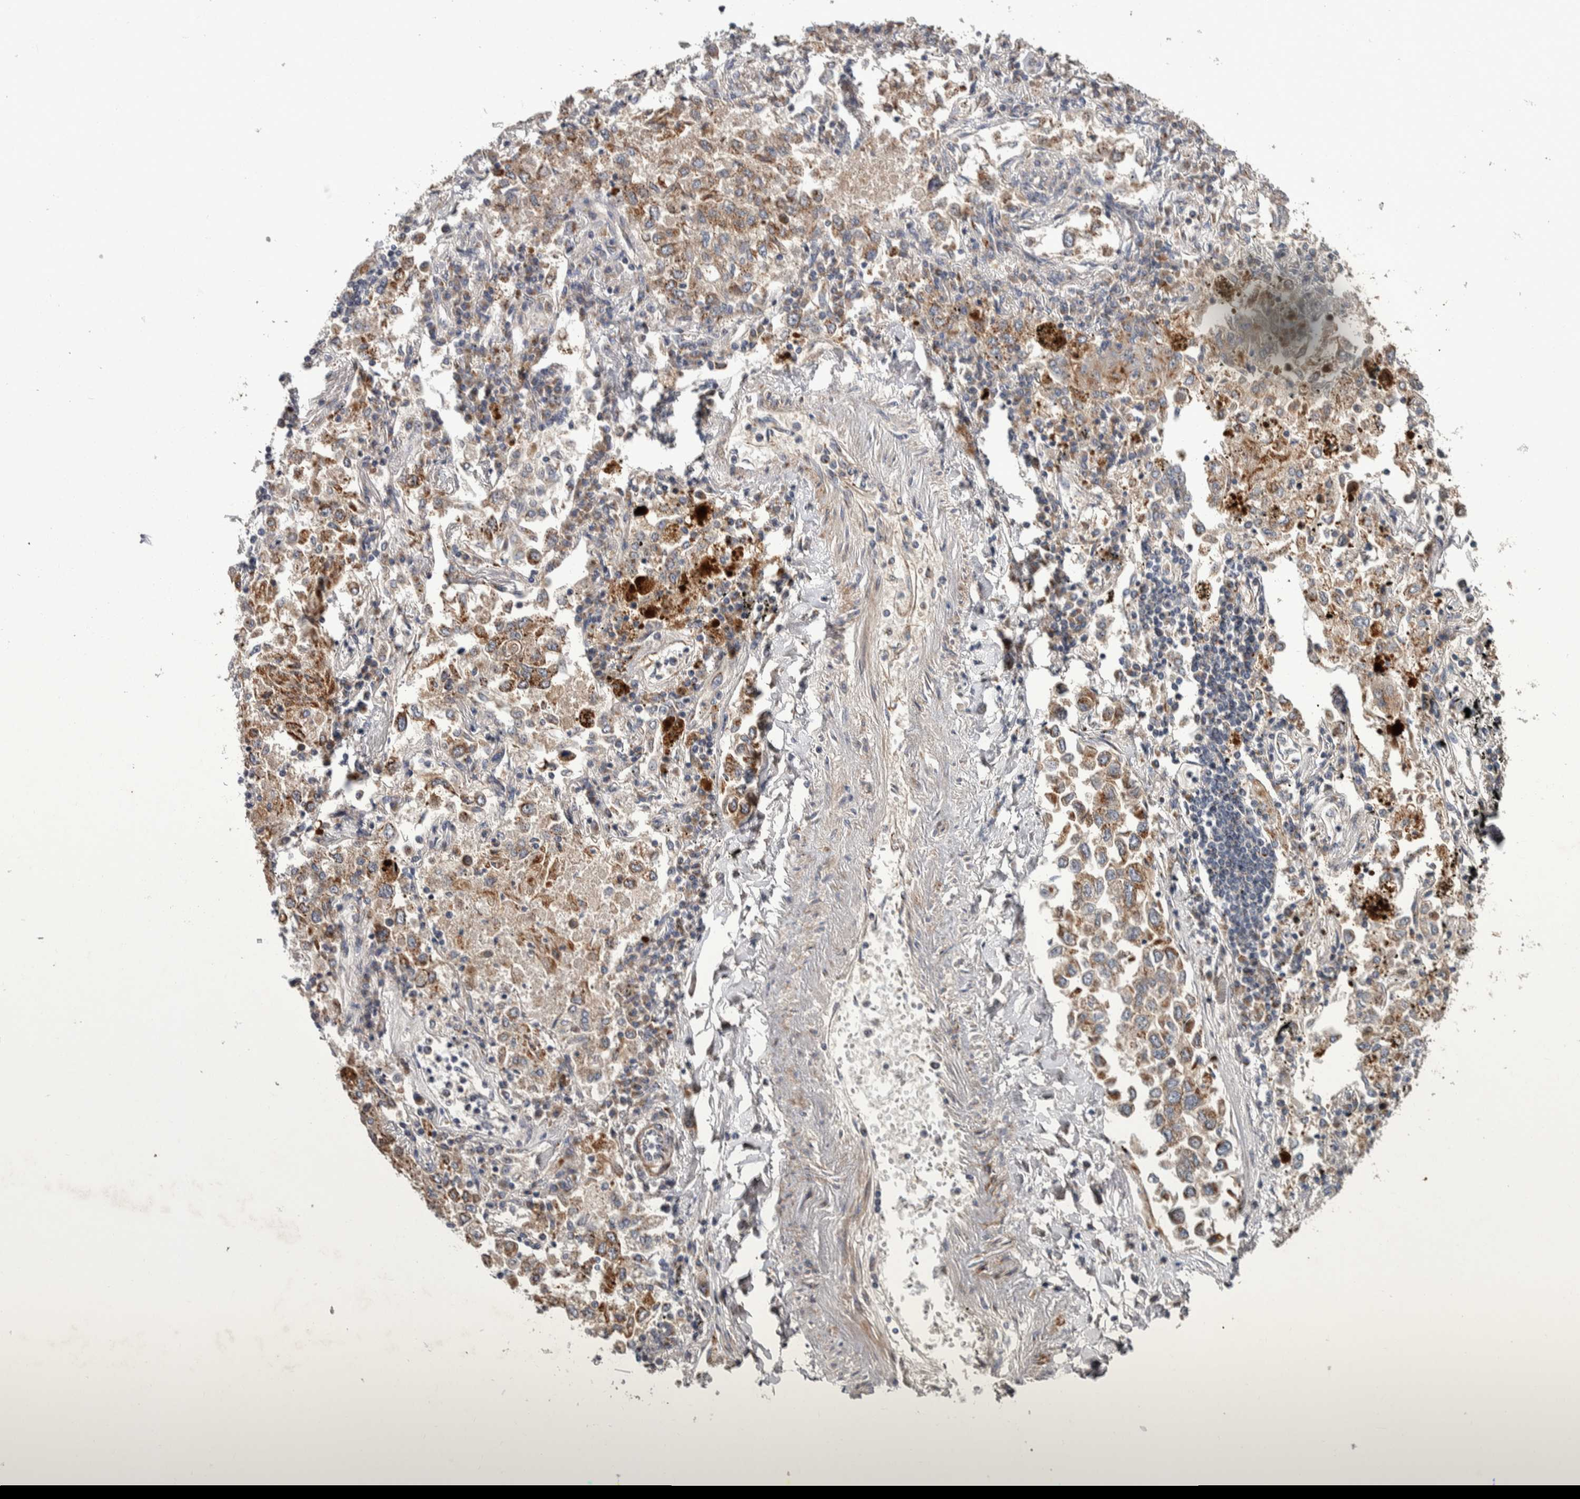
{"staining": {"intensity": "moderate", "quantity": ">75%", "location": "cytoplasmic/membranous"}, "tissue": "lung cancer", "cell_type": "Tumor cells", "image_type": "cancer", "snomed": [{"axis": "morphology", "description": "Inflammation, NOS"}, {"axis": "morphology", "description": "Adenocarcinoma, NOS"}, {"axis": "topography", "description": "Lung"}], "caption": "Tumor cells reveal medium levels of moderate cytoplasmic/membranous staining in about >75% of cells in lung cancer. (DAB (3,3'-diaminobenzidine) = brown stain, brightfield microscopy at high magnification).", "gene": "CANT1", "patient": {"sex": "male", "age": 63}}